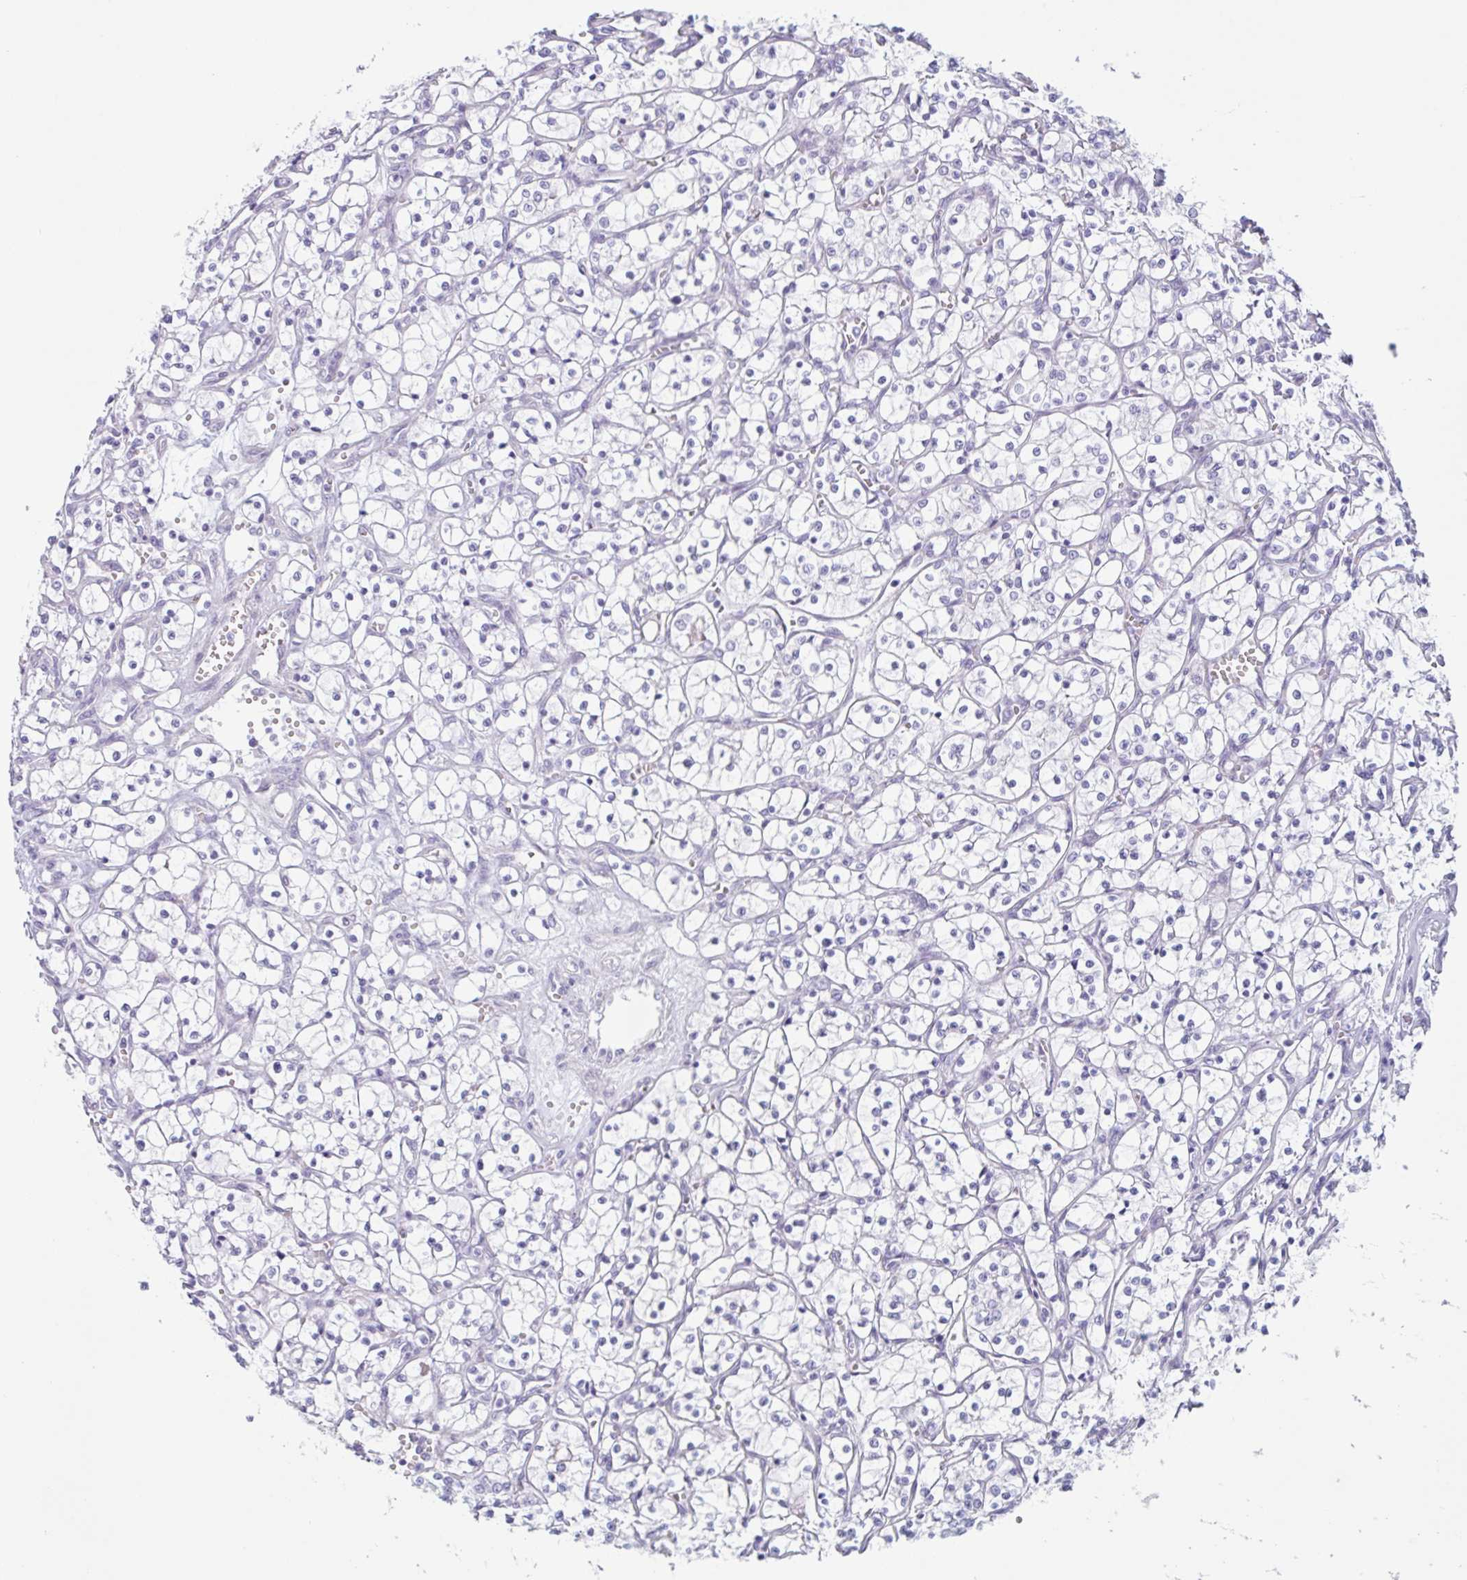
{"staining": {"intensity": "negative", "quantity": "none", "location": "none"}, "tissue": "renal cancer", "cell_type": "Tumor cells", "image_type": "cancer", "snomed": [{"axis": "morphology", "description": "Adenocarcinoma, NOS"}, {"axis": "topography", "description": "Kidney"}], "caption": "The image displays no staining of tumor cells in renal cancer (adenocarcinoma).", "gene": "MYH10", "patient": {"sex": "female", "age": 69}}